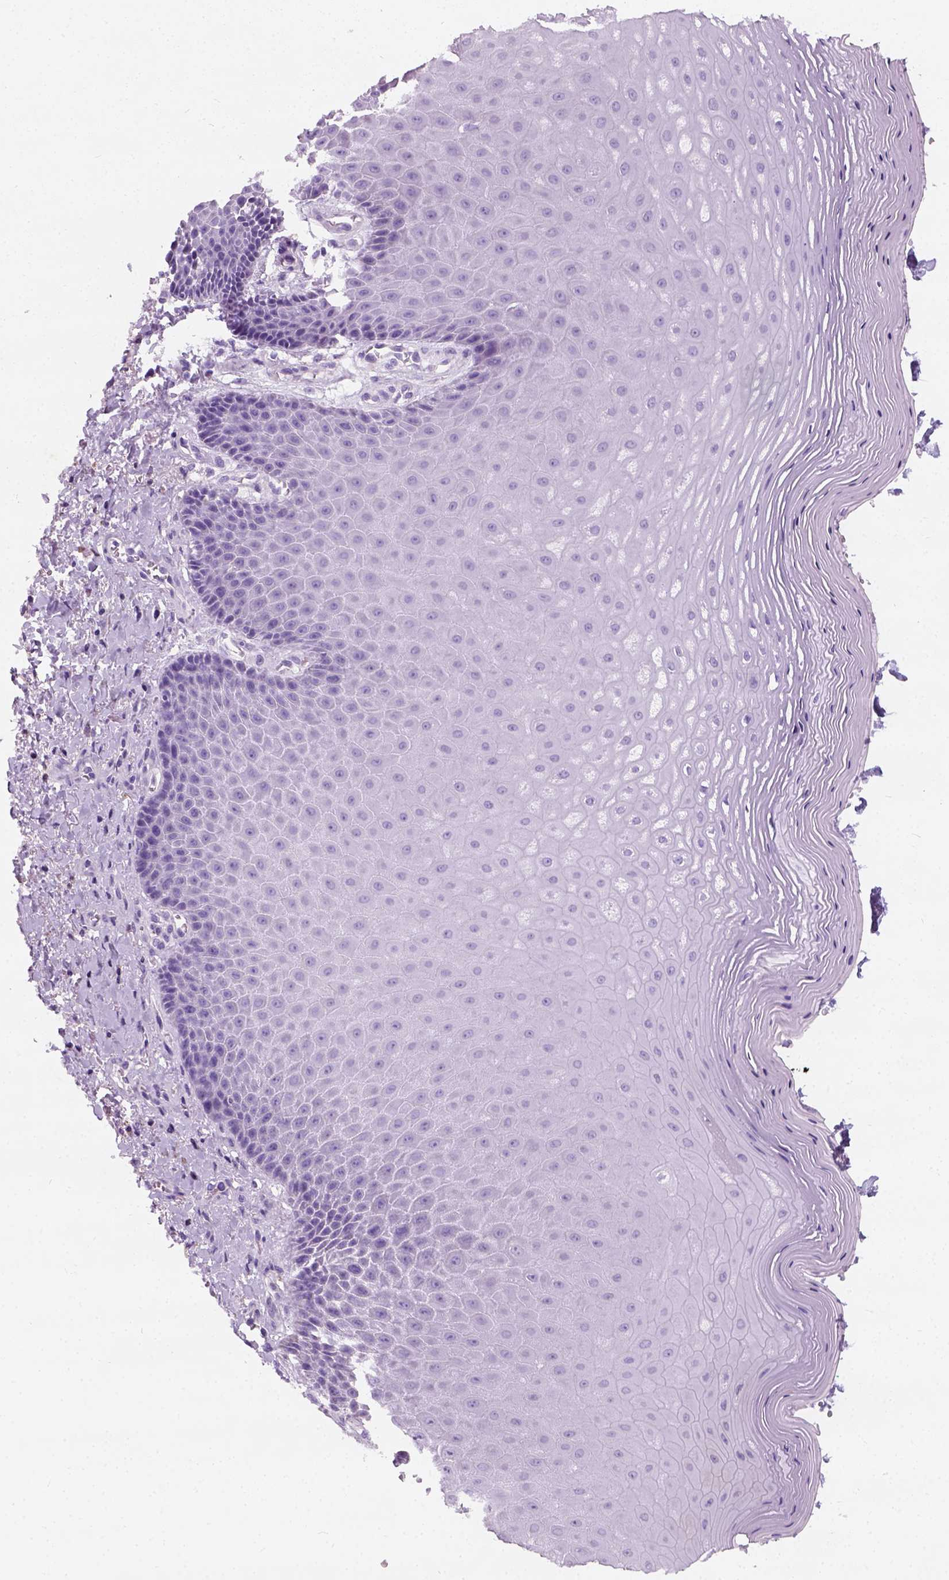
{"staining": {"intensity": "negative", "quantity": "none", "location": "none"}, "tissue": "vagina", "cell_type": "Squamous epithelial cells", "image_type": "normal", "snomed": [{"axis": "morphology", "description": "Normal tissue, NOS"}, {"axis": "topography", "description": "Vagina"}], "caption": "High power microscopy image of an immunohistochemistry image of benign vagina, revealing no significant expression in squamous epithelial cells. Brightfield microscopy of immunohistochemistry (IHC) stained with DAB (brown) and hematoxylin (blue), captured at high magnification.", "gene": "CHODL", "patient": {"sex": "female", "age": 83}}